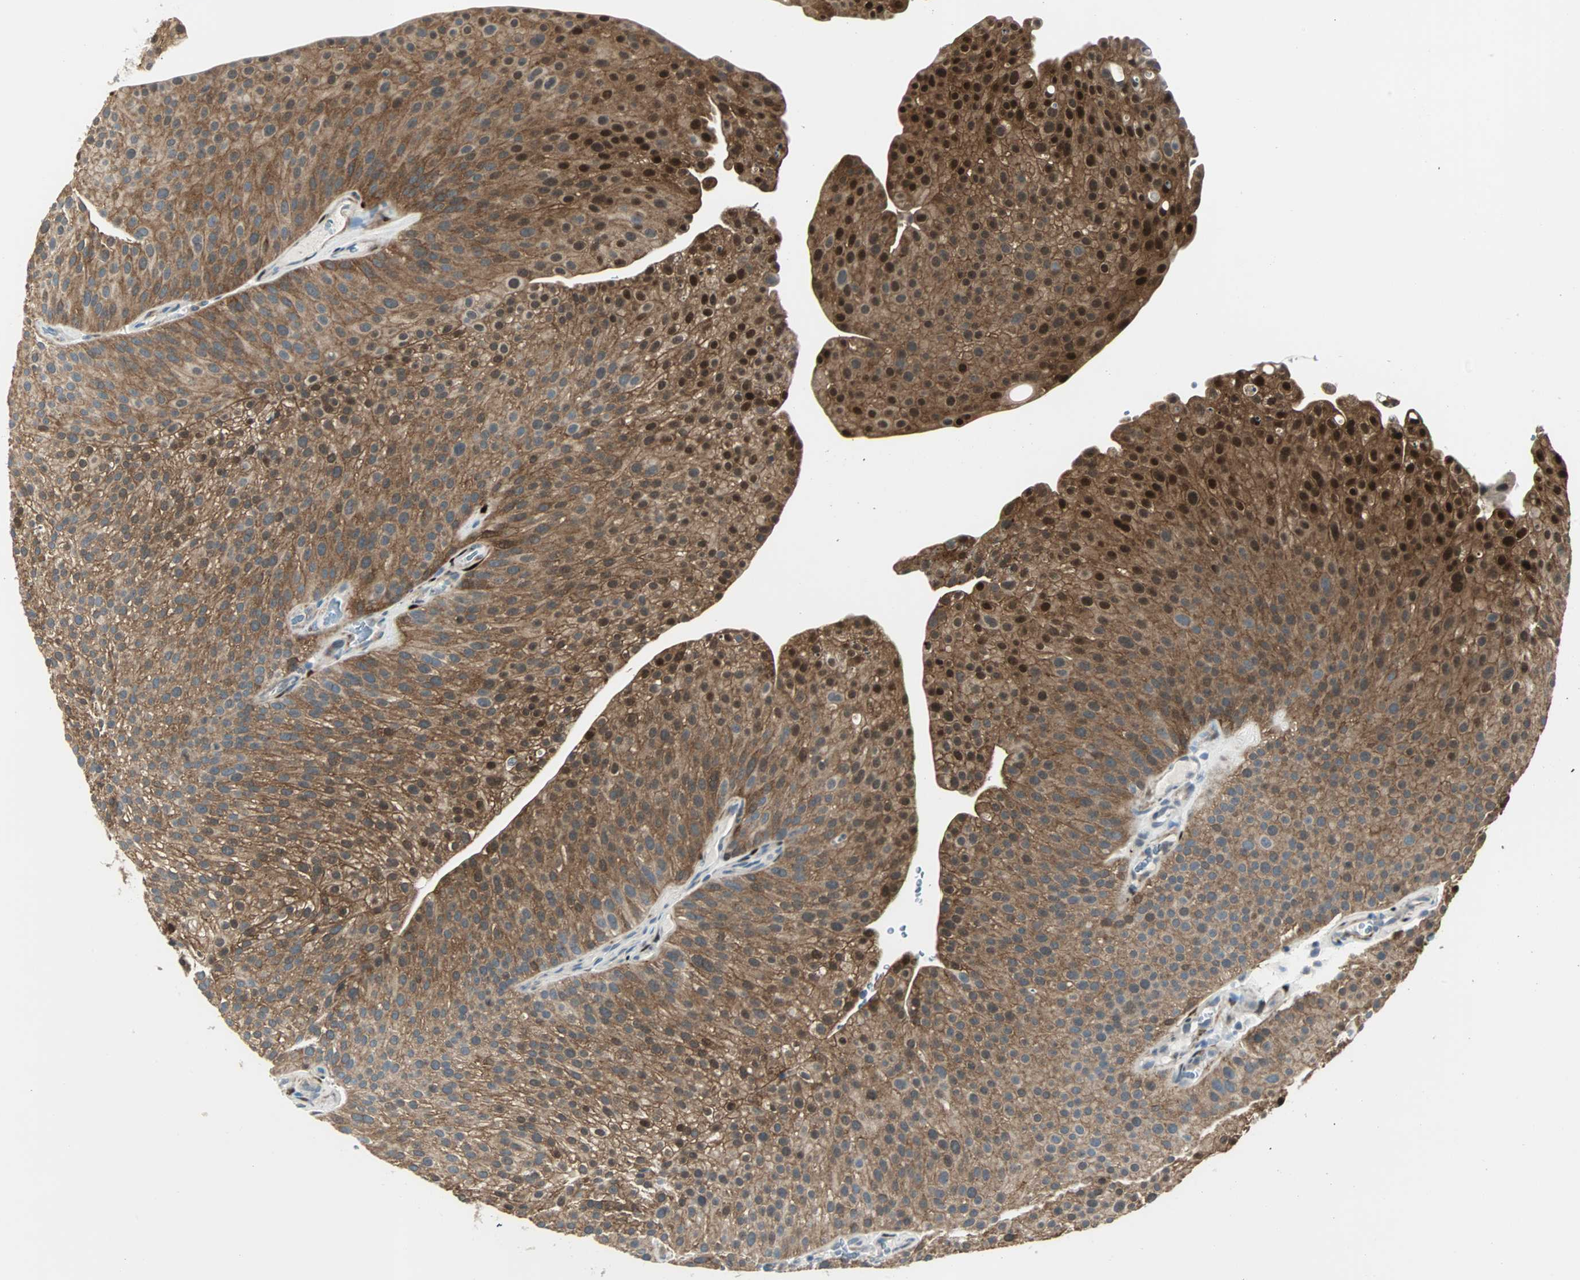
{"staining": {"intensity": "strong", "quantity": ">75%", "location": "cytoplasmic/membranous,nuclear"}, "tissue": "urothelial cancer", "cell_type": "Tumor cells", "image_type": "cancer", "snomed": [{"axis": "morphology", "description": "Urothelial carcinoma, Low grade"}, {"axis": "topography", "description": "Smooth muscle"}, {"axis": "topography", "description": "Urinary bladder"}], "caption": "Immunohistochemistry (IHC) micrograph of neoplastic tissue: low-grade urothelial carcinoma stained using immunohistochemistry demonstrates high levels of strong protein expression localized specifically in the cytoplasmic/membranous and nuclear of tumor cells, appearing as a cytoplasmic/membranous and nuclear brown color.", "gene": "FHL2", "patient": {"sex": "male", "age": 60}}